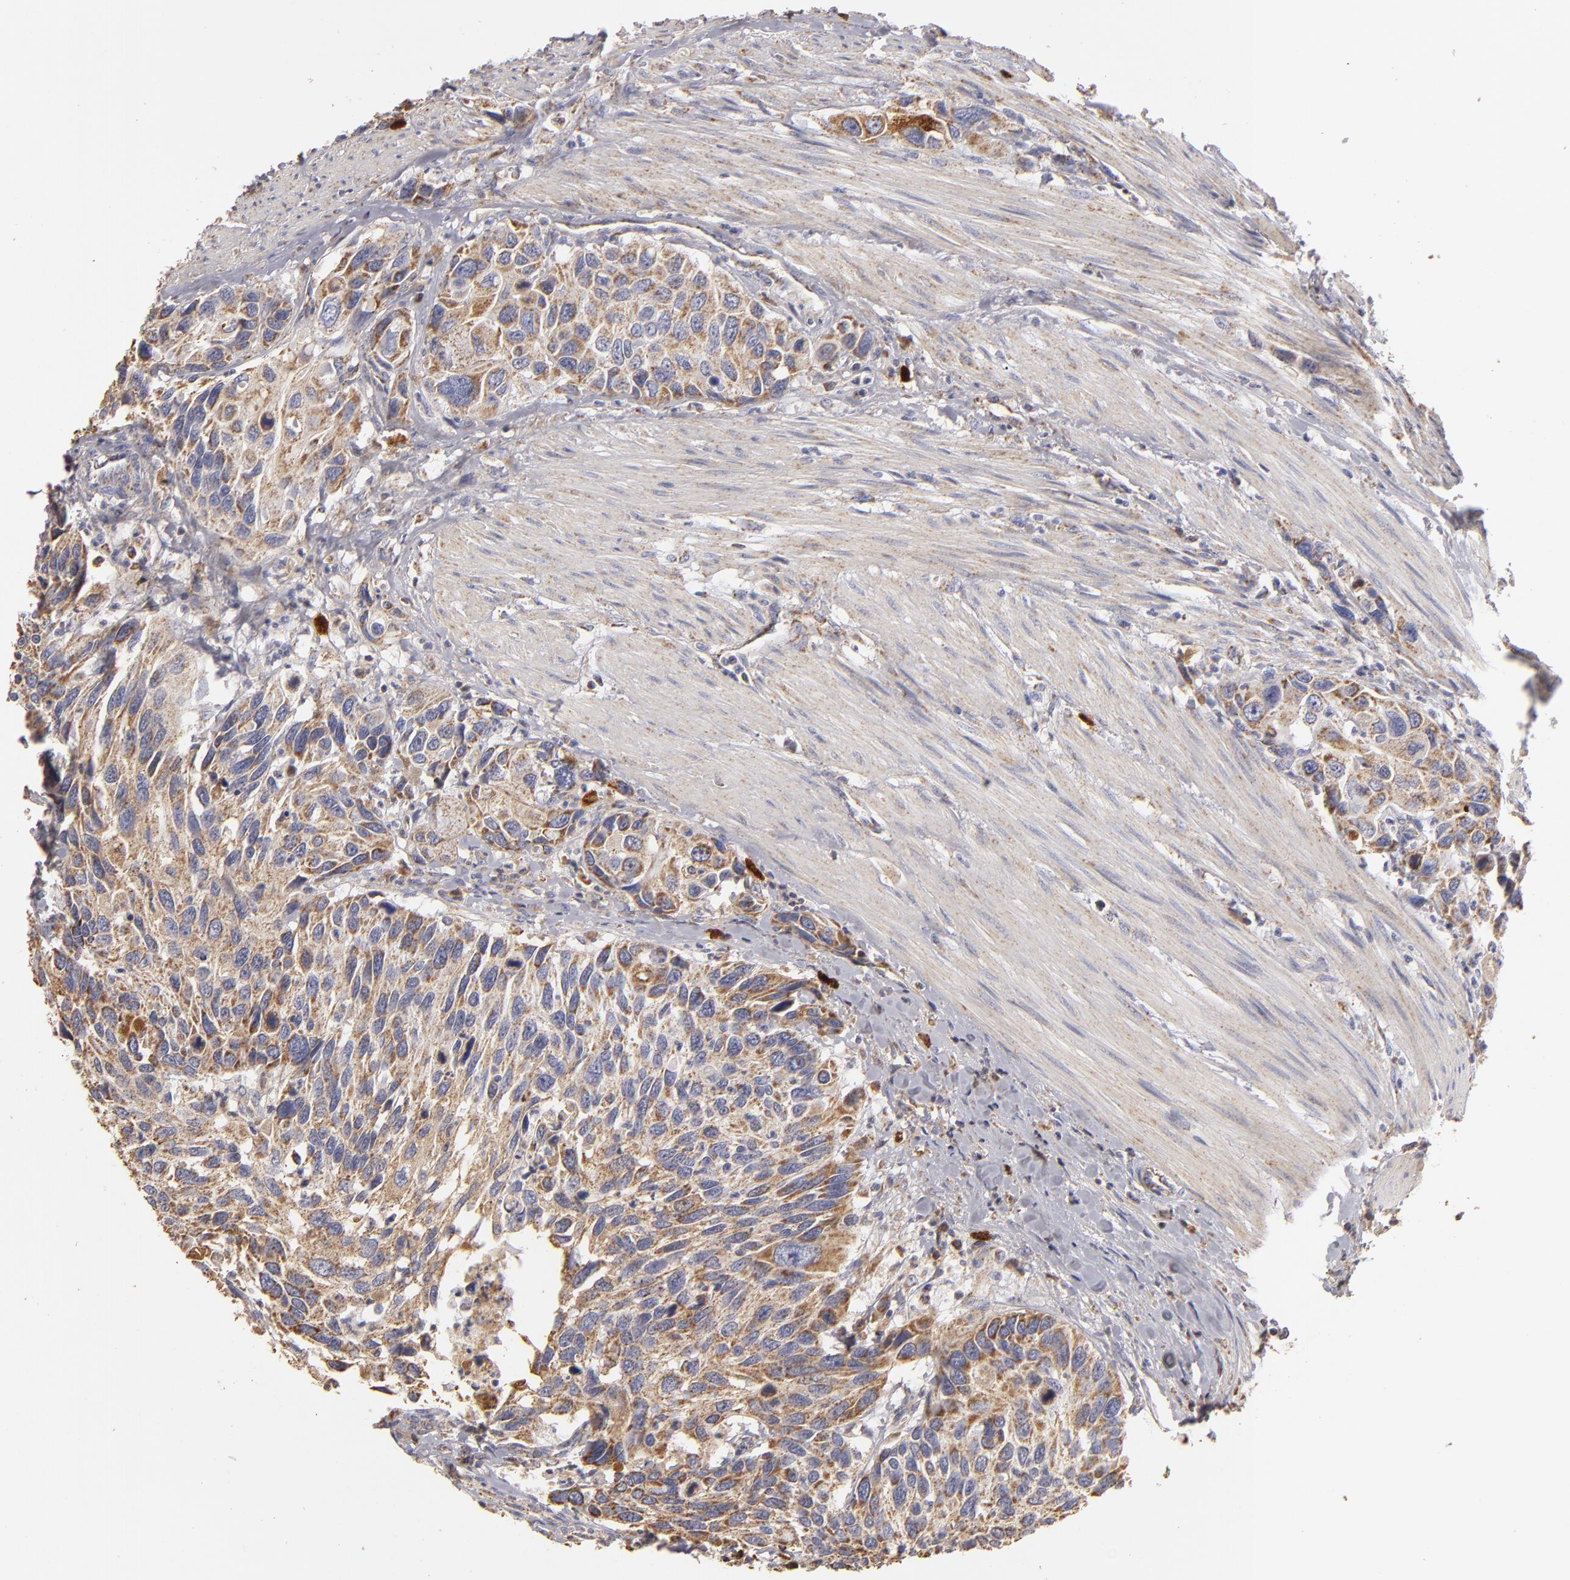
{"staining": {"intensity": "moderate", "quantity": ">75%", "location": "cytoplasmic/membranous"}, "tissue": "urothelial cancer", "cell_type": "Tumor cells", "image_type": "cancer", "snomed": [{"axis": "morphology", "description": "Urothelial carcinoma, High grade"}, {"axis": "topography", "description": "Urinary bladder"}], "caption": "IHC photomicrograph of urothelial cancer stained for a protein (brown), which displays medium levels of moderate cytoplasmic/membranous staining in approximately >75% of tumor cells.", "gene": "CFB", "patient": {"sex": "male", "age": 66}}